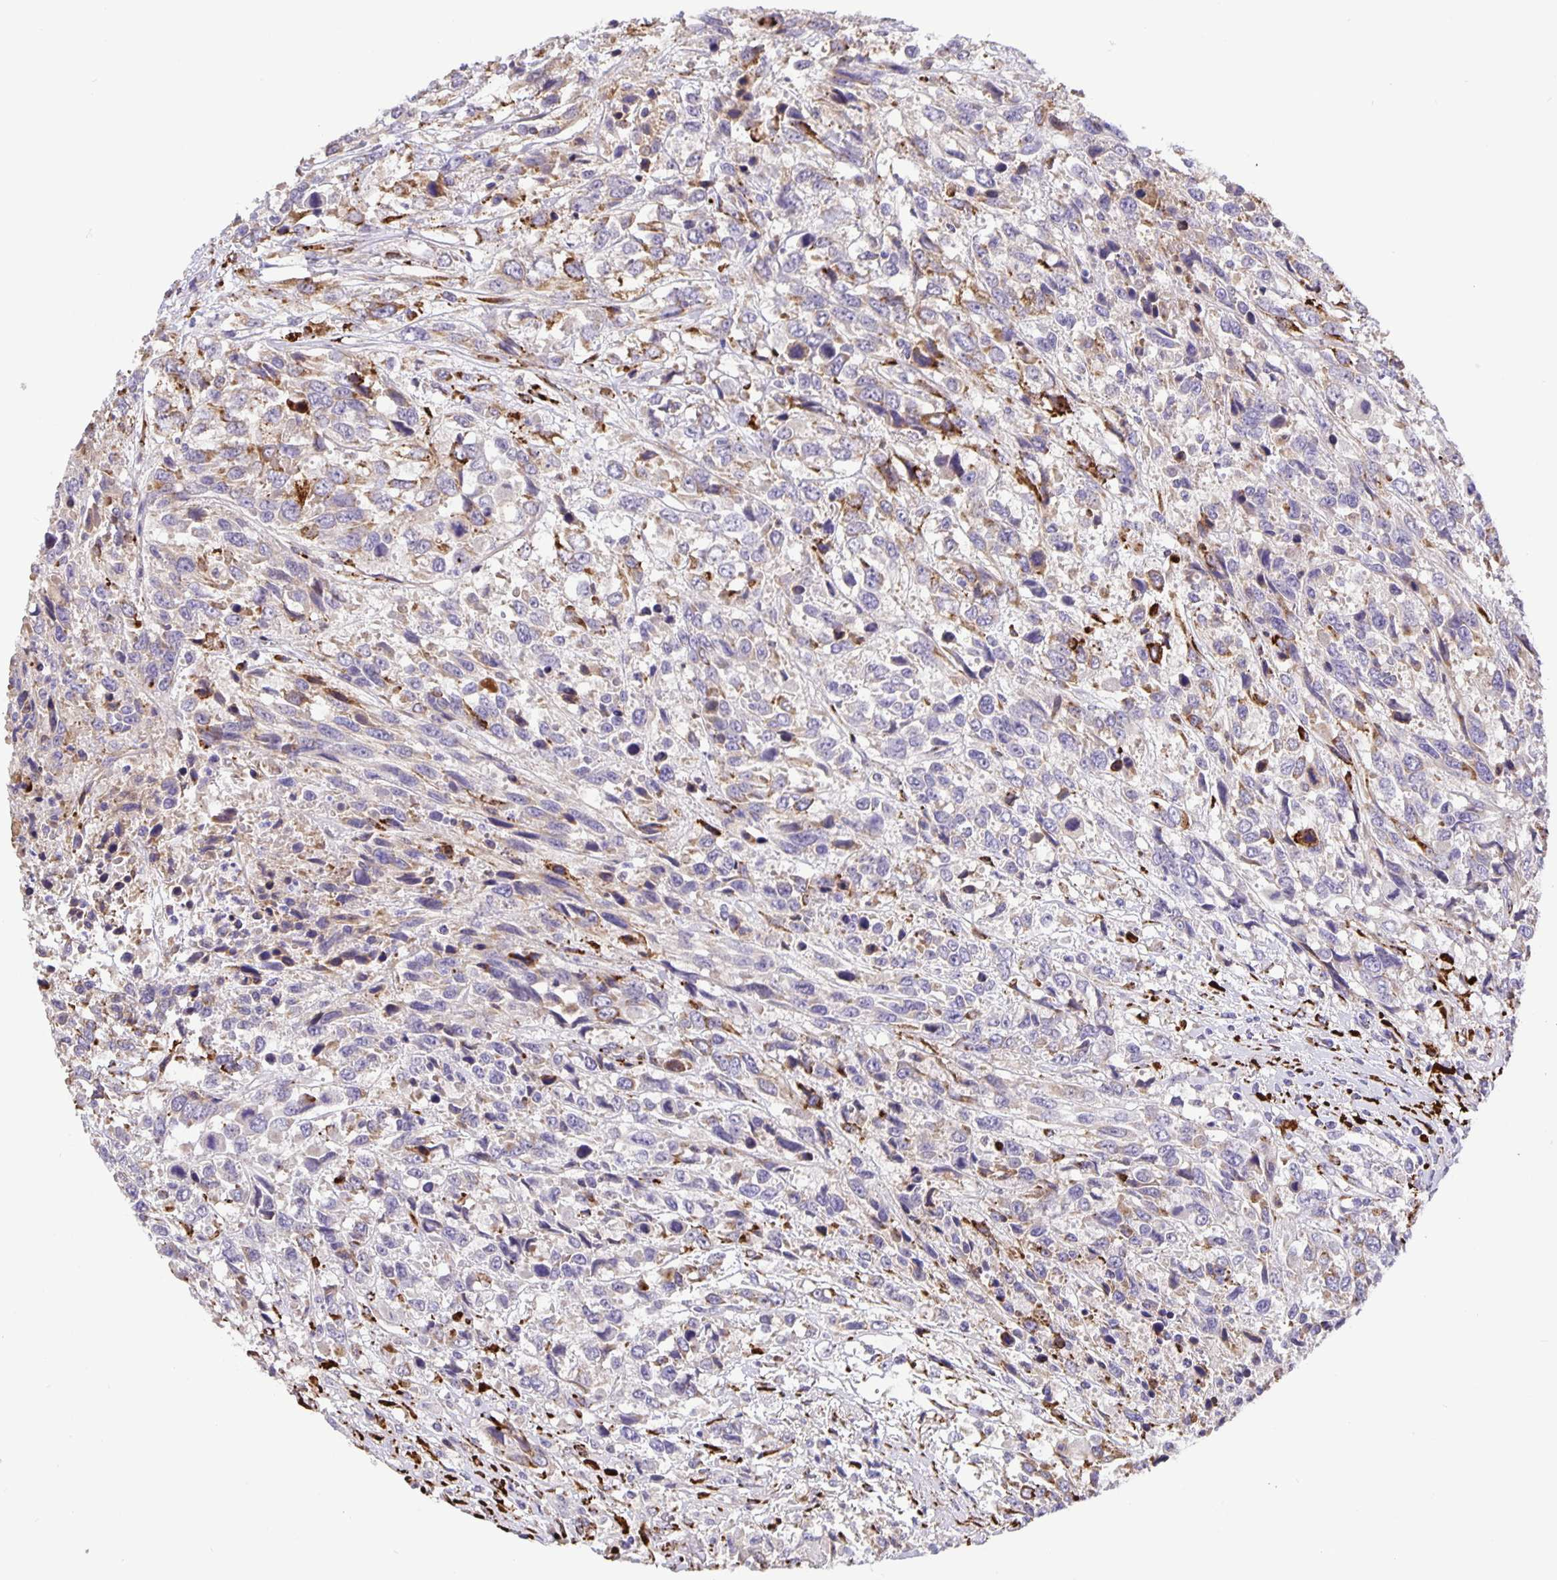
{"staining": {"intensity": "strong", "quantity": "<25%", "location": "cytoplasmic/membranous"}, "tissue": "urothelial cancer", "cell_type": "Tumor cells", "image_type": "cancer", "snomed": [{"axis": "morphology", "description": "Urothelial carcinoma, High grade"}, {"axis": "topography", "description": "Urinary bladder"}], "caption": "Immunohistochemistry (IHC) staining of urothelial cancer, which shows medium levels of strong cytoplasmic/membranous positivity in about <25% of tumor cells indicating strong cytoplasmic/membranous protein positivity. The staining was performed using DAB (brown) for protein detection and nuclei were counterstained in hematoxylin (blue).", "gene": "EML6", "patient": {"sex": "female", "age": 70}}